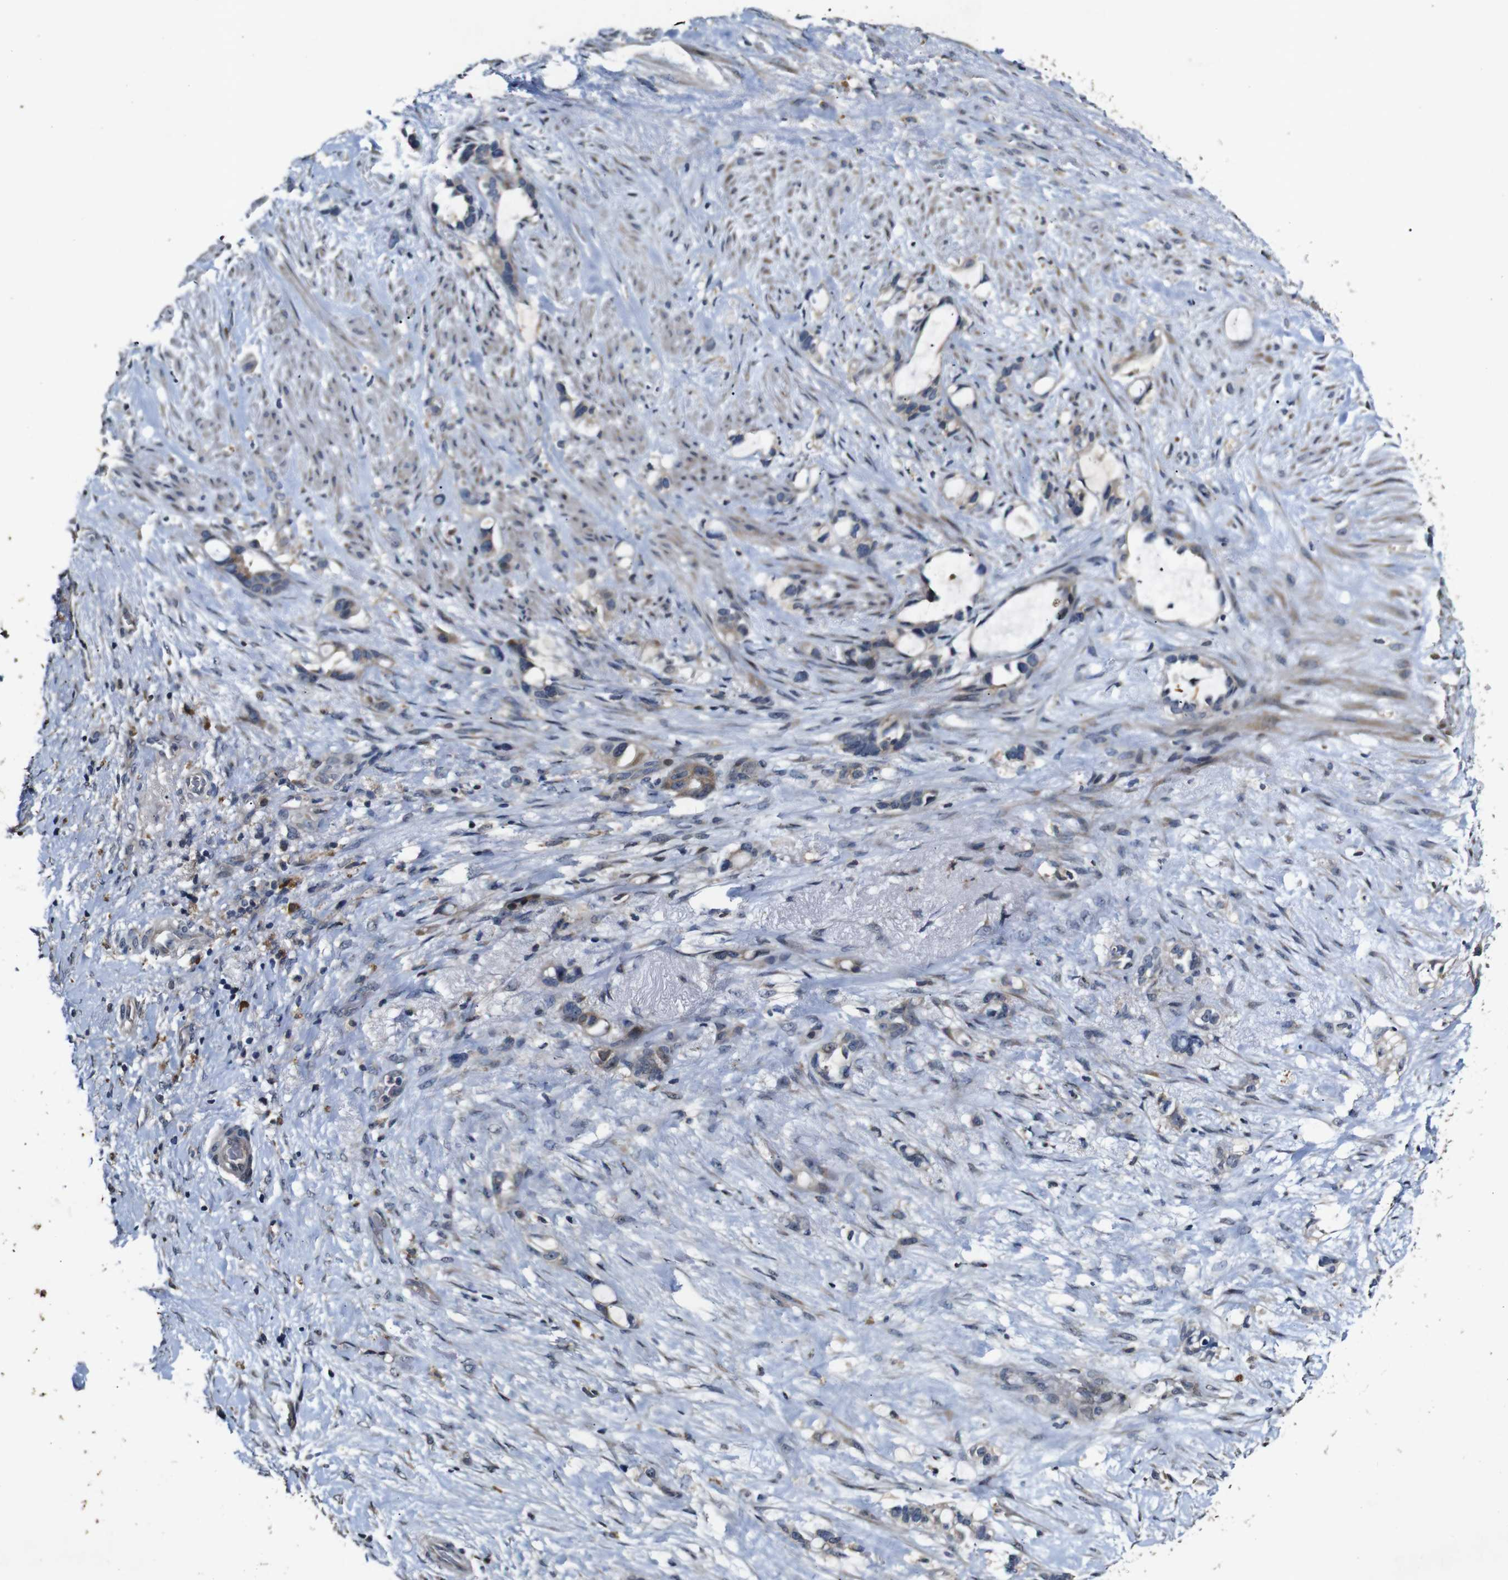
{"staining": {"intensity": "weak", "quantity": ">75%", "location": "cytoplasmic/membranous"}, "tissue": "liver cancer", "cell_type": "Tumor cells", "image_type": "cancer", "snomed": [{"axis": "morphology", "description": "Cholangiocarcinoma"}, {"axis": "topography", "description": "Liver"}], "caption": "Immunohistochemistry staining of liver cholangiocarcinoma, which demonstrates low levels of weak cytoplasmic/membranous positivity in approximately >75% of tumor cells indicating weak cytoplasmic/membranous protein staining. The staining was performed using DAB (3,3'-diaminobenzidine) (brown) for protein detection and nuclei were counterstained in hematoxylin (blue).", "gene": "MAGI2", "patient": {"sex": "female", "age": 65}}